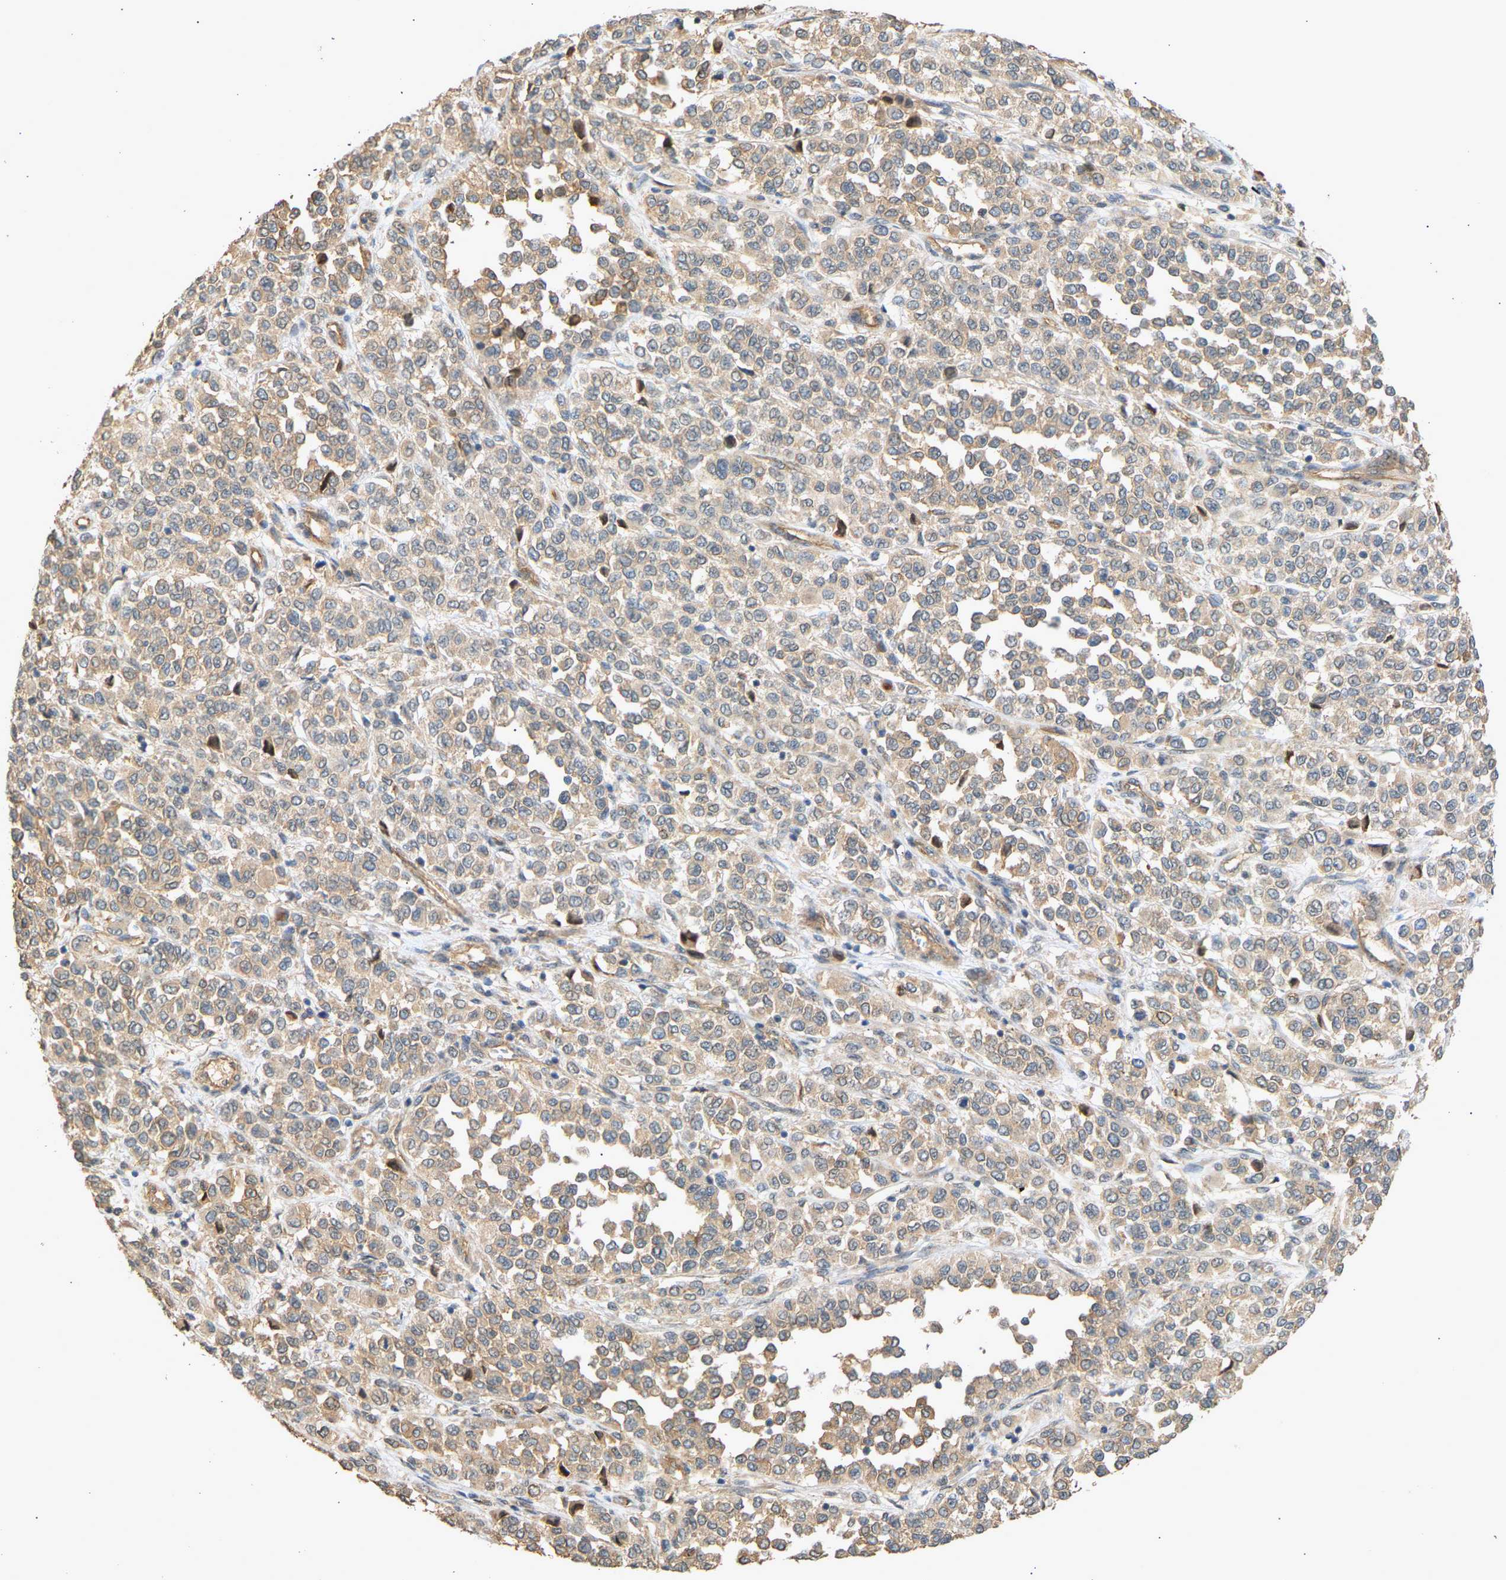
{"staining": {"intensity": "weak", "quantity": ">75%", "location": "cytoplasmic/membranous"}, "tissue": "melanoma", "cell_type": "Tumor cells", "image_type": "cancer", "snomed": [{"axis": "morphology", "description": "Malignant melanoma, Metastatic site"}, {"axis": "topography", "description": "Pancreas"}], "caption": "About >75% of tumor cells in human malignant melanoma (metastatic site) demonstrate weak cytoplasmic/membranous protein expression as visualized by brown immunohistochemical staining.", "gene": "RGL1", "patient": {"sex": "female", "age": 30}}